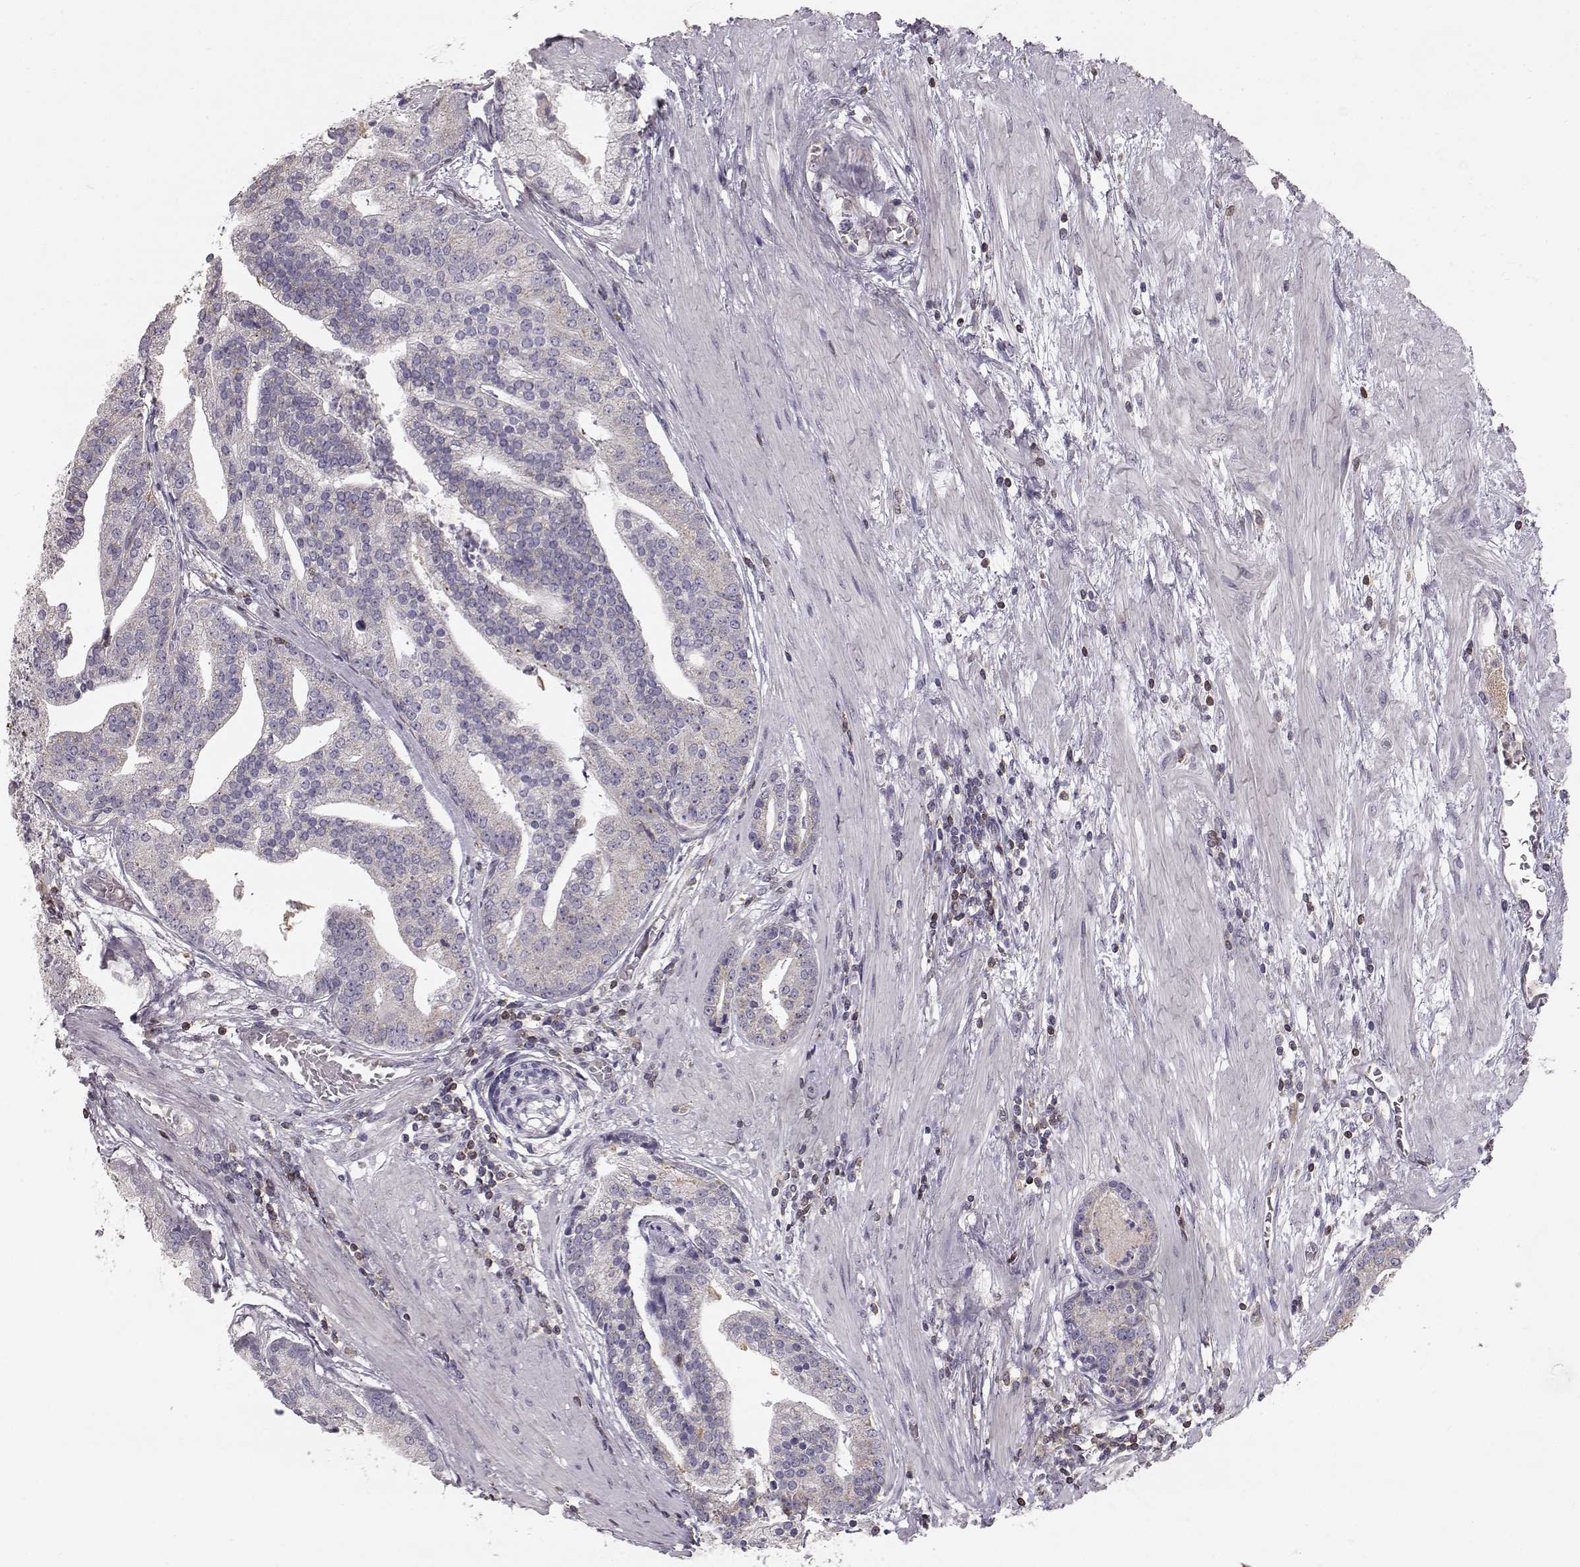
{"staining": {"intensity": "weak", "quantity": "25%-75%", "location": "cytoplasmic/membranous"}, "tissue": "prostate cancer", "cell_type": "Tumor cells", "image_type": "cancer", "snomed": [{"axis": "morphology", "description": "Adenocarcinoma, NOS"}, {"axis": "topography", "description": "Prostate and seminal vesicle, NOS"}, {"axis": "topography", "description": "Prostate"}], "caption": "A histopathology image of adenocarcinoma (prostate) stained for a protein exhibits weak cytoplasmic/membranous brown staining in tumor cells.", "gene": "GRAP2", "patient": {"sex": "male", "age": 44}}